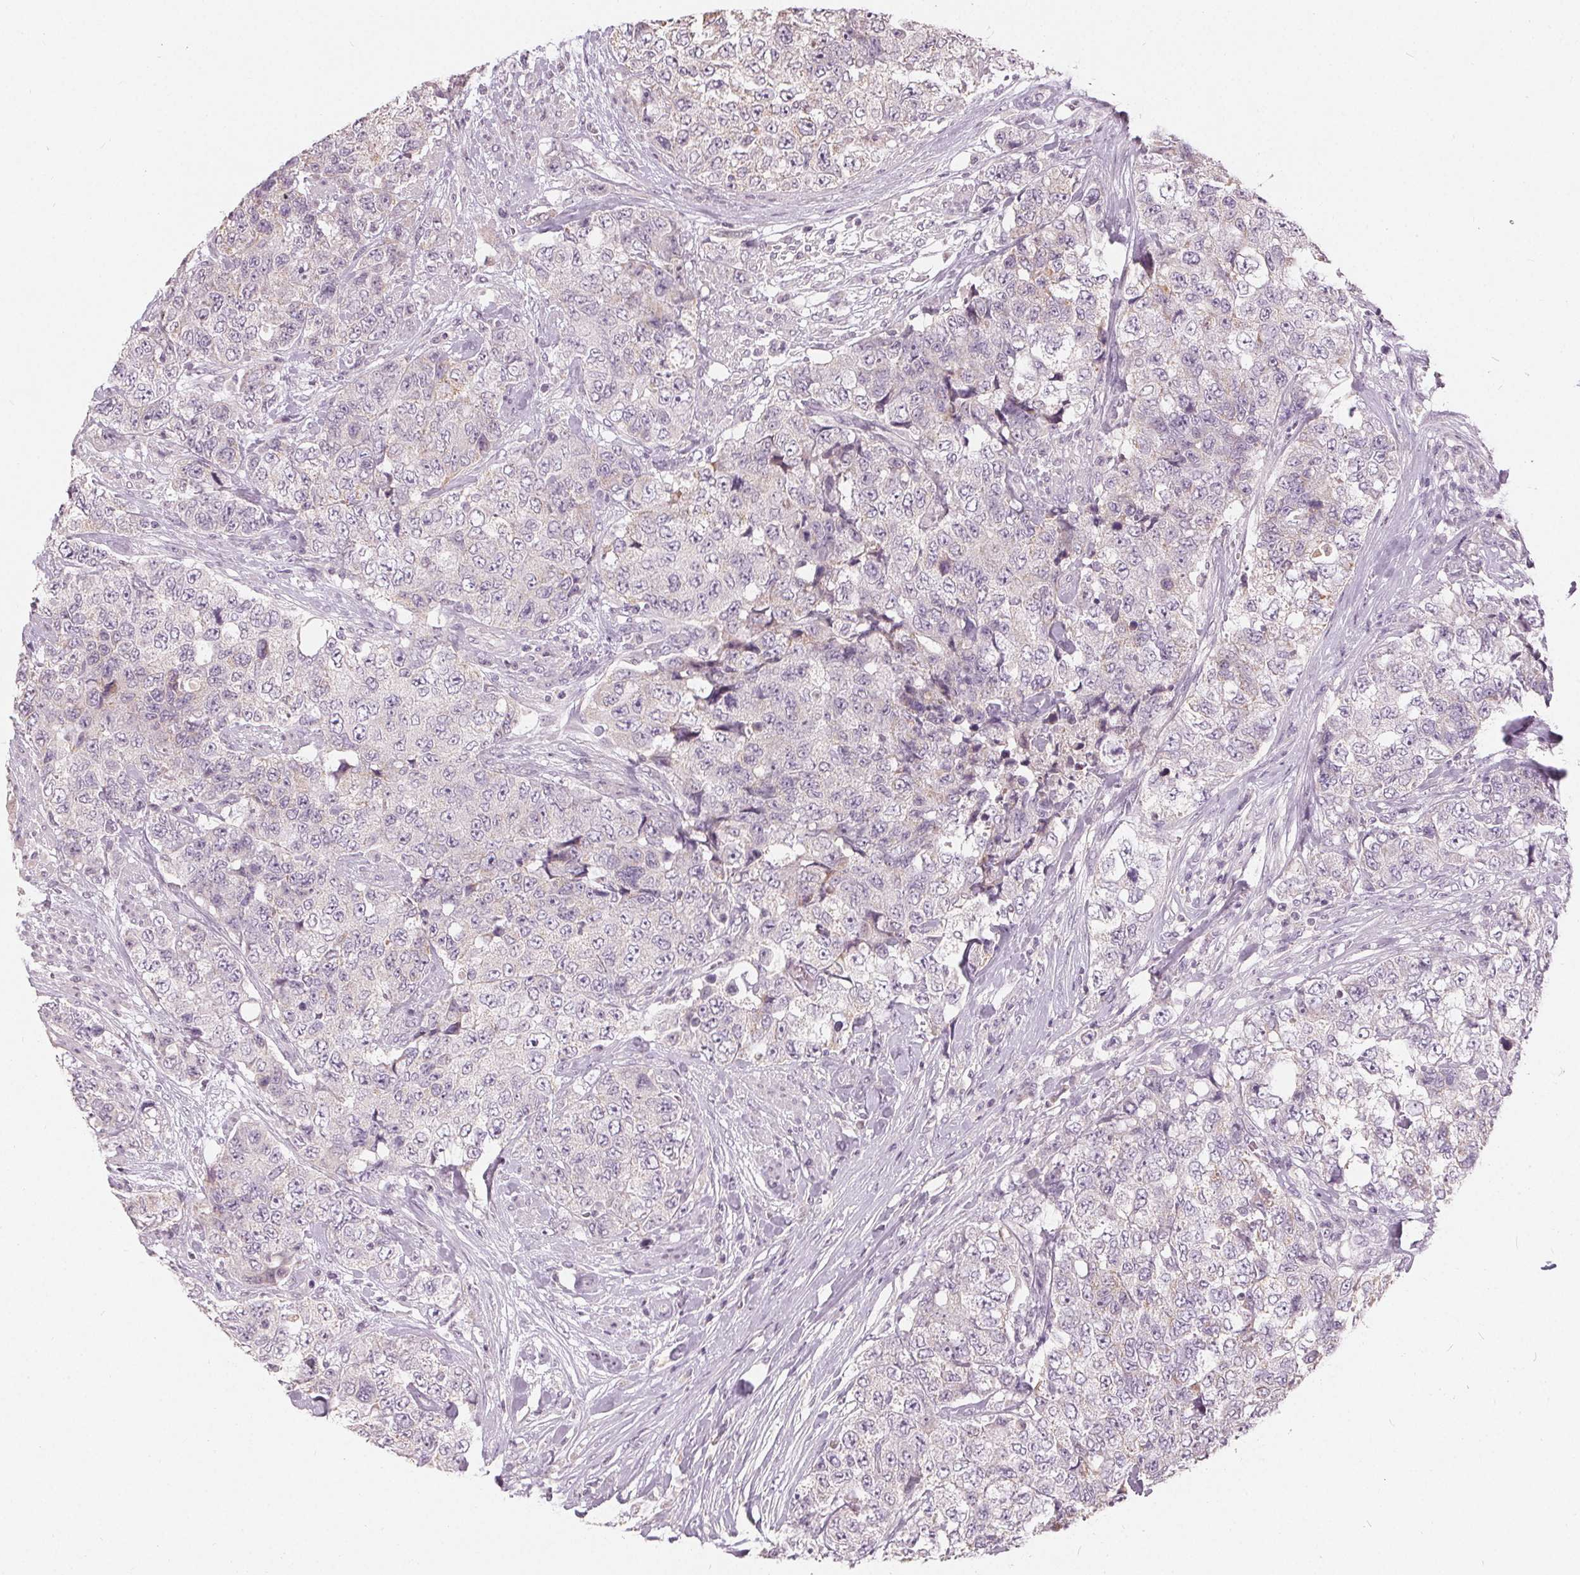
{"staining": {"intensity": "negative", "quantity": "none", "location": "none"}, "tissue": "urothelial cancer", "cell_type": "Tumor cells", "image_type": "cancer", "snomed": [{"axis": "morphology", "description": "Urothelial carcinoma, High grade"}, {"axis": "topography", "description": "Urinary bladder"}], "caption": "A histopathology image of urothelial carcinoma (high-grade) stained for a protein reveals no brown staining in tumor cells.", "gene": "TRIM60", "patient": {"sex": "female", "age": 78}}